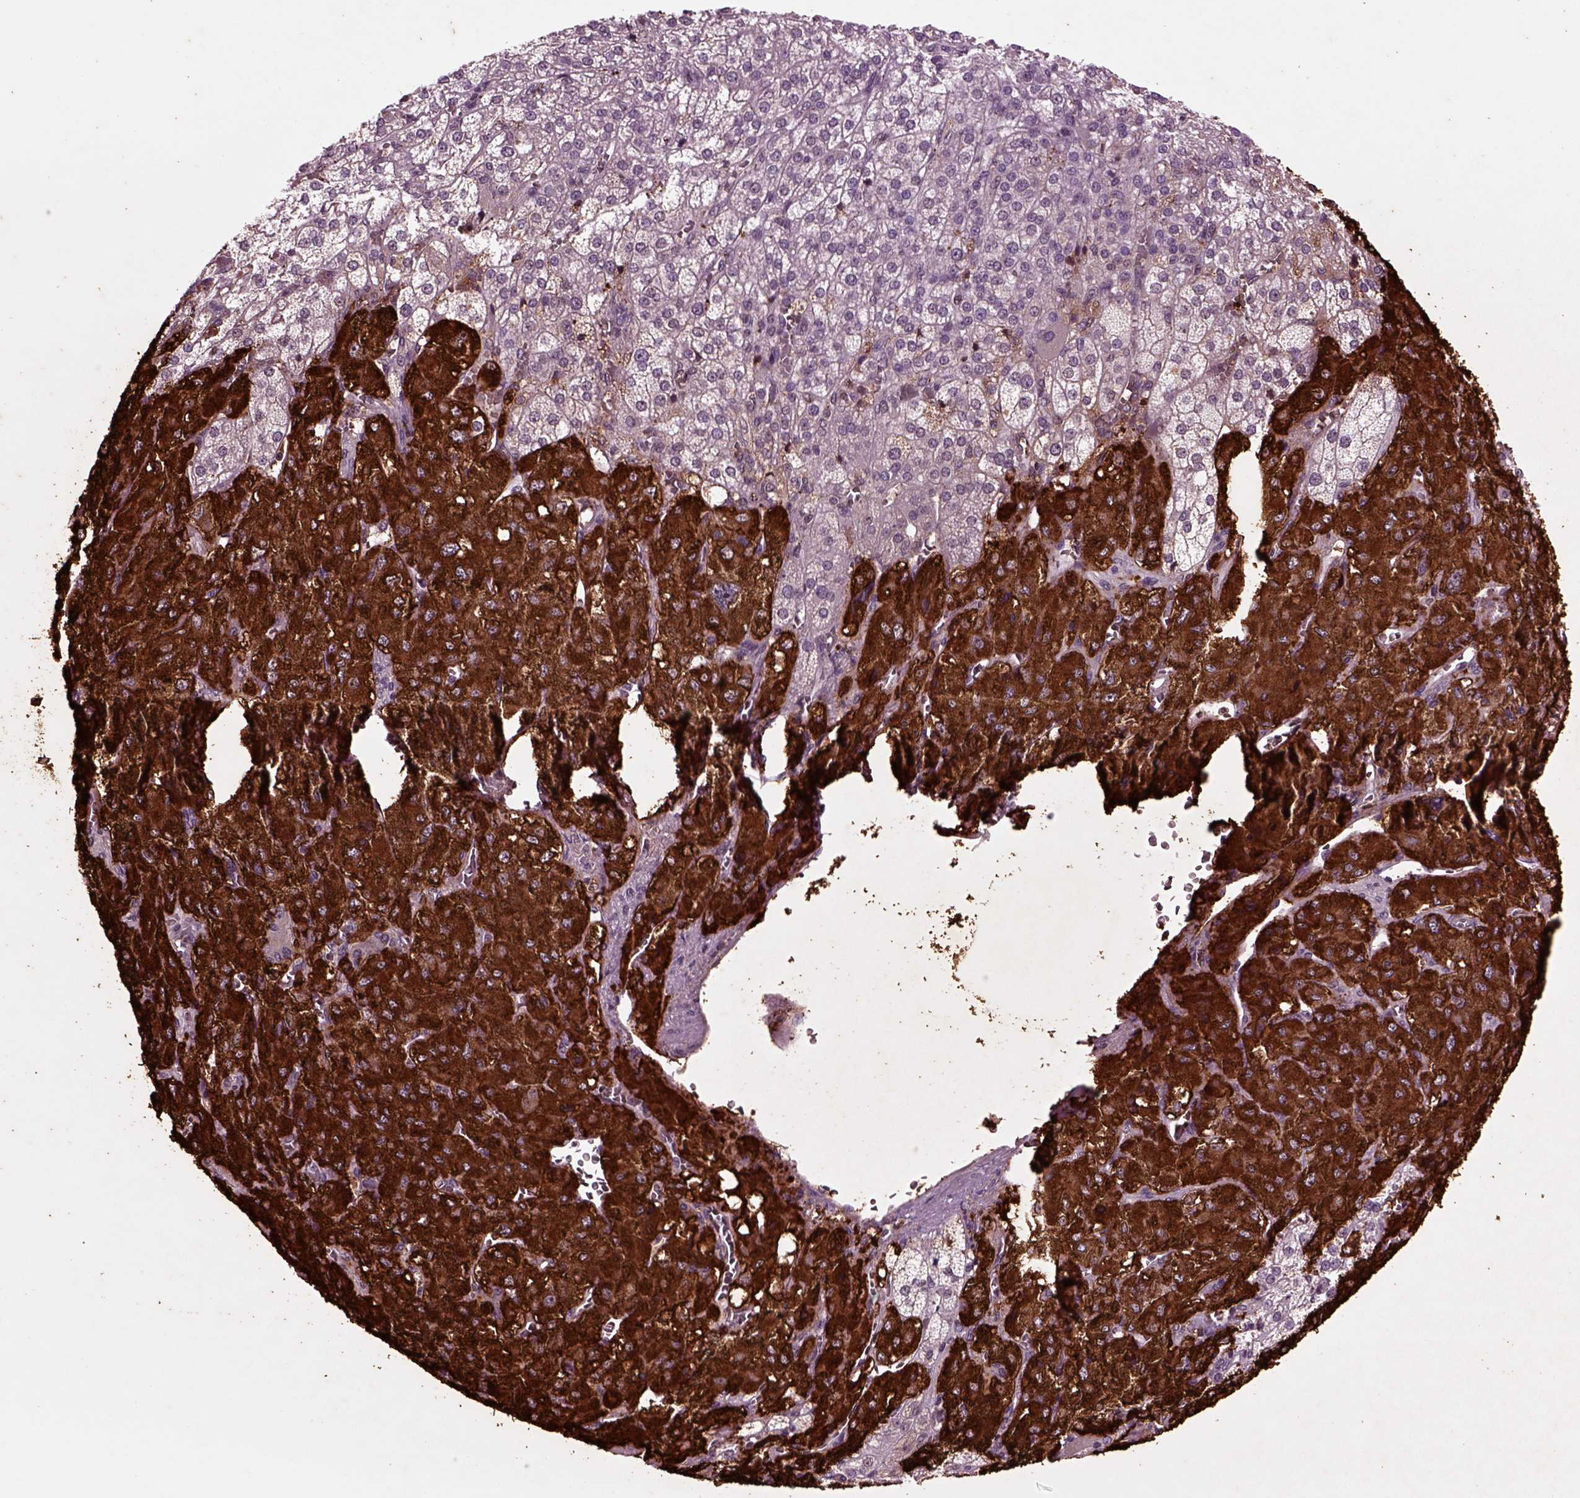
{"staining": {"intensity": "strong", "quantity": "25%-75%", "location": "cytoplasmic/membranous"}, "tissue": "adrenal gland", "cell_type": "Glandular cells", "image_type": "normal", "snomed": [{"axis": "morphology", "description": "Normal tissue, NOS"}, {"axis": "topography", "description": "Adrenal gland"}], "caption": "A photomicrograph of adrenal gland stained for a protein reveals strong cytoplasmic/membranous brown staining in glandular cells. (DAB IHC with brightfield microscopy, high magnification).", "gene": "CHGB", "patient": {"sex": "female", "age": 60}}